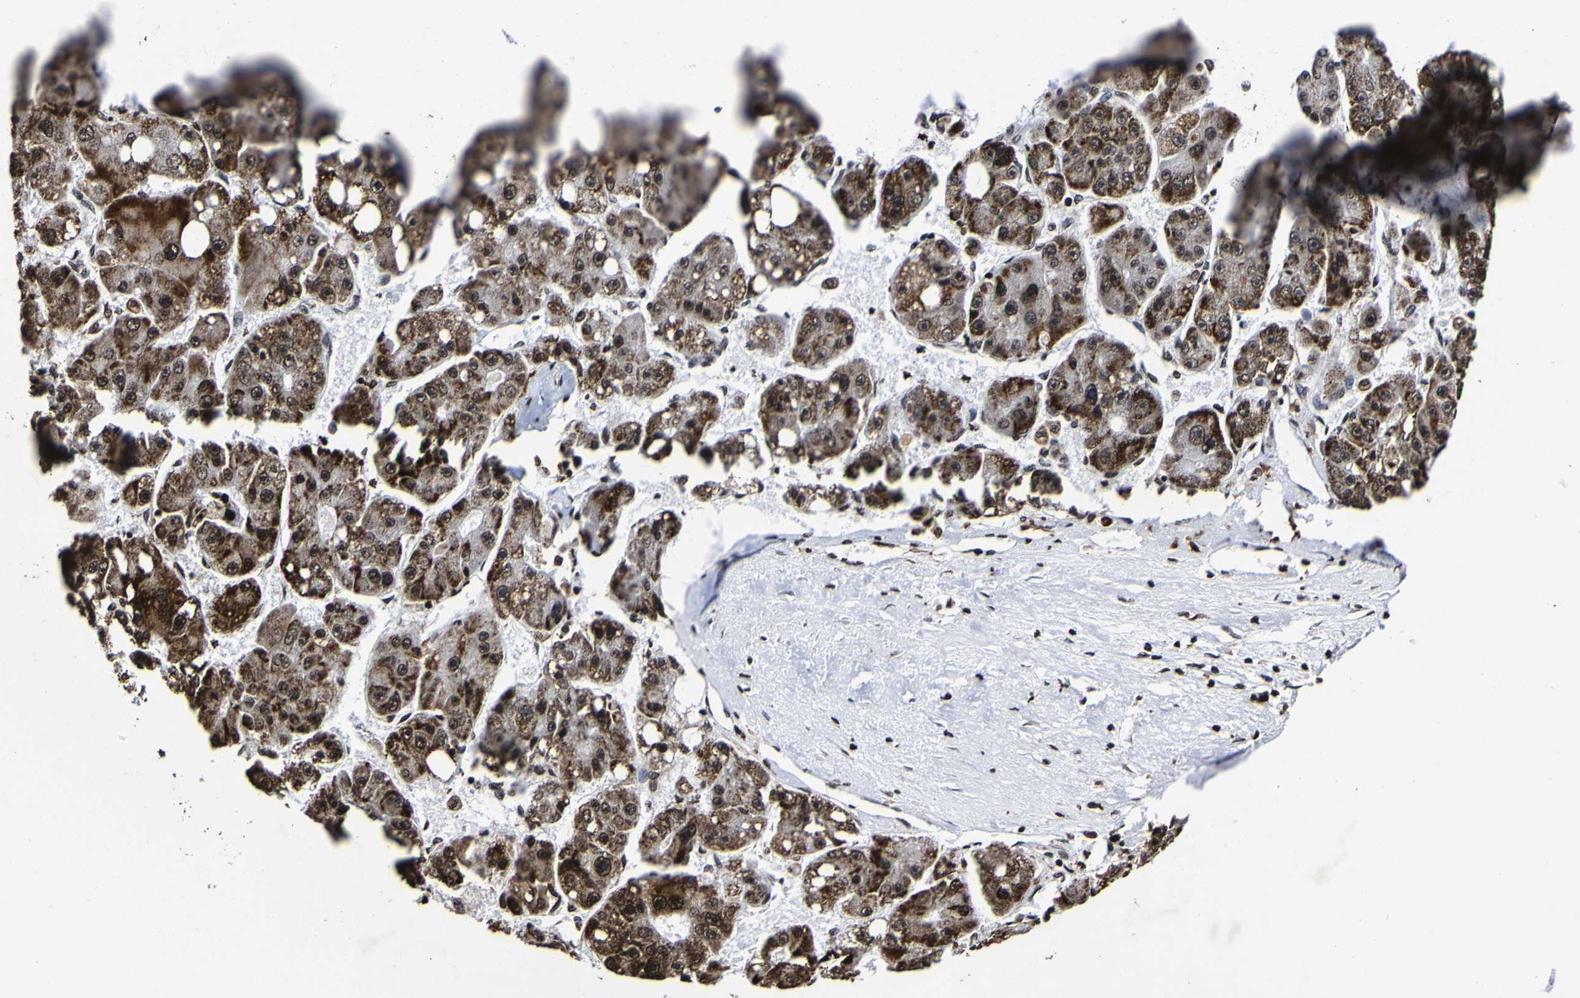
{"staining": {"intensity": "moderate", "quantity": ">75%", "location": "cytoplasmic/membranous,nuclear"}, "tissue": "liver cancer", "cell_type": "Tumor cells", "image_type": "cancer", "snomed": [{"axis": "morphology", "description": "Carcinoma, Hepatocellular, NOS"}, {"axis": "topography", "description": "Liver"}], "caption": "Immunohistochemistry photomicrograph of liver cancer stained for a protein (brown), which exhibits medium levels of moderate cytoplasmic/membranous and nuclear expression in approximately >75% of tumor cells.", "gene": "PIAS1", "patient": {"sex": "female", "age": 61}}